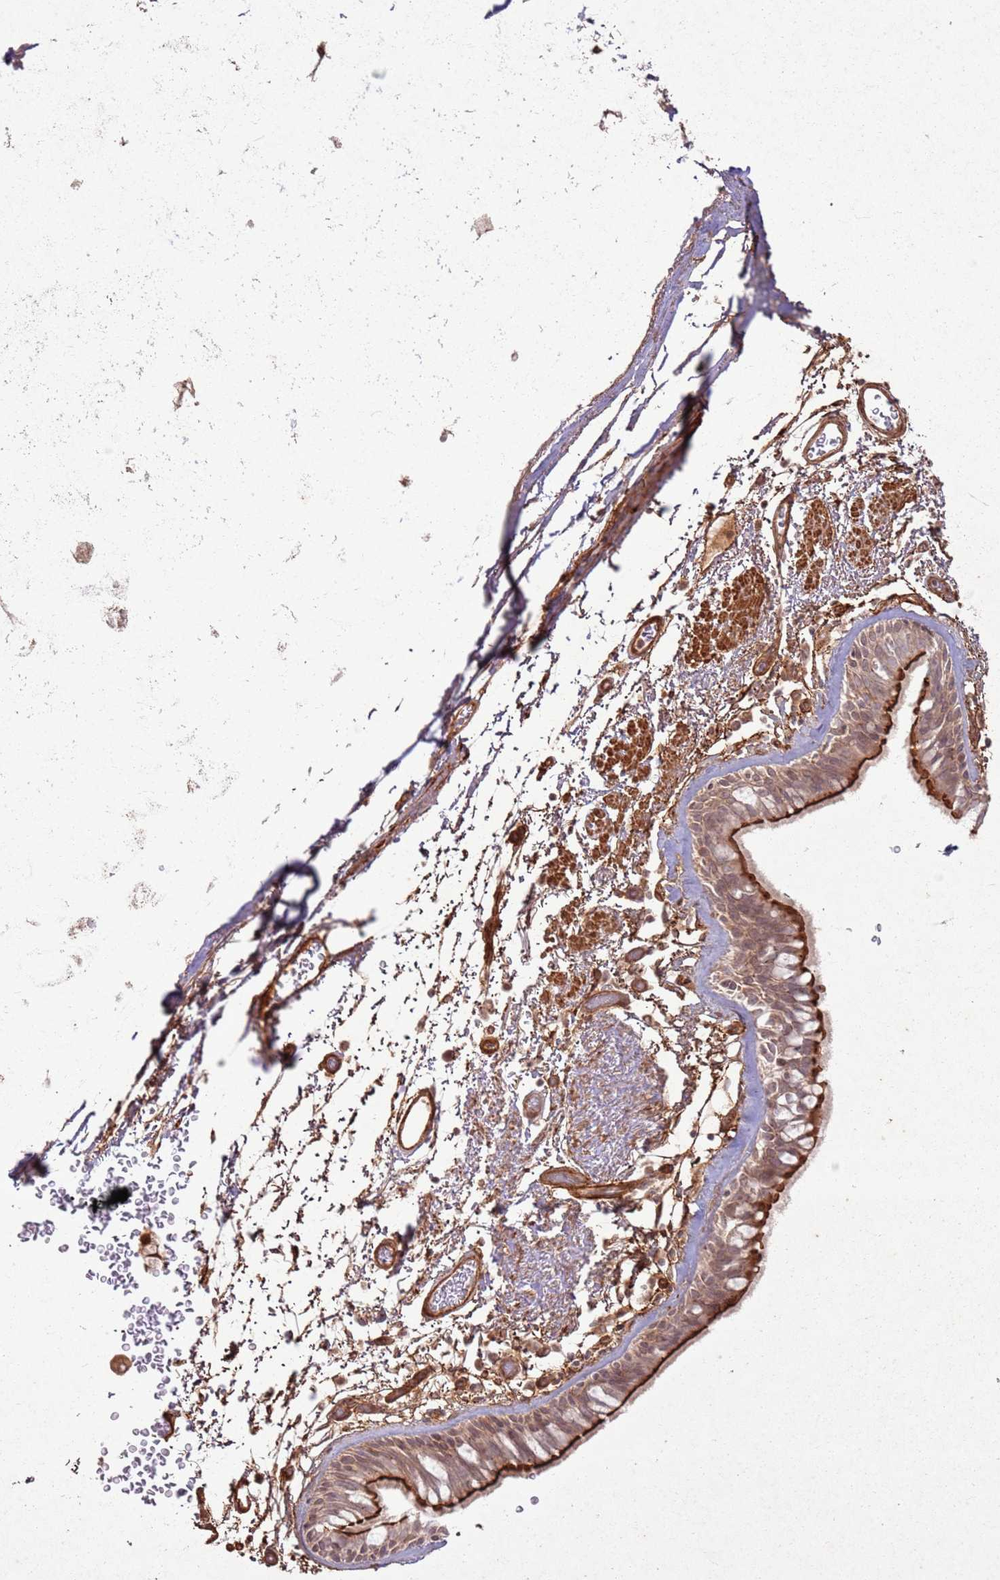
{"staining": {"intensity": "strong", "quantity": "25%-75%", "location": "cytoplasmic/membranous"}, "tissue": "bronchus", "cell_type": "Respiratory epithelial cells", "image_type": "normal", "snomed": [{"axis": "morphology", "description": "Normal tissue, NOS"}, {"axis": "topography", "description": "Bronchus"}], "caption": "High-power microscopy captured an IHC photomicrograph of benign bronchus, revealing strong cytoplasmic/membranous positivity in approximately 25%-75% of respiratory epithelial cells.", "gene": "ZNF623", "patient": {"sex": "male", "age": 65}}